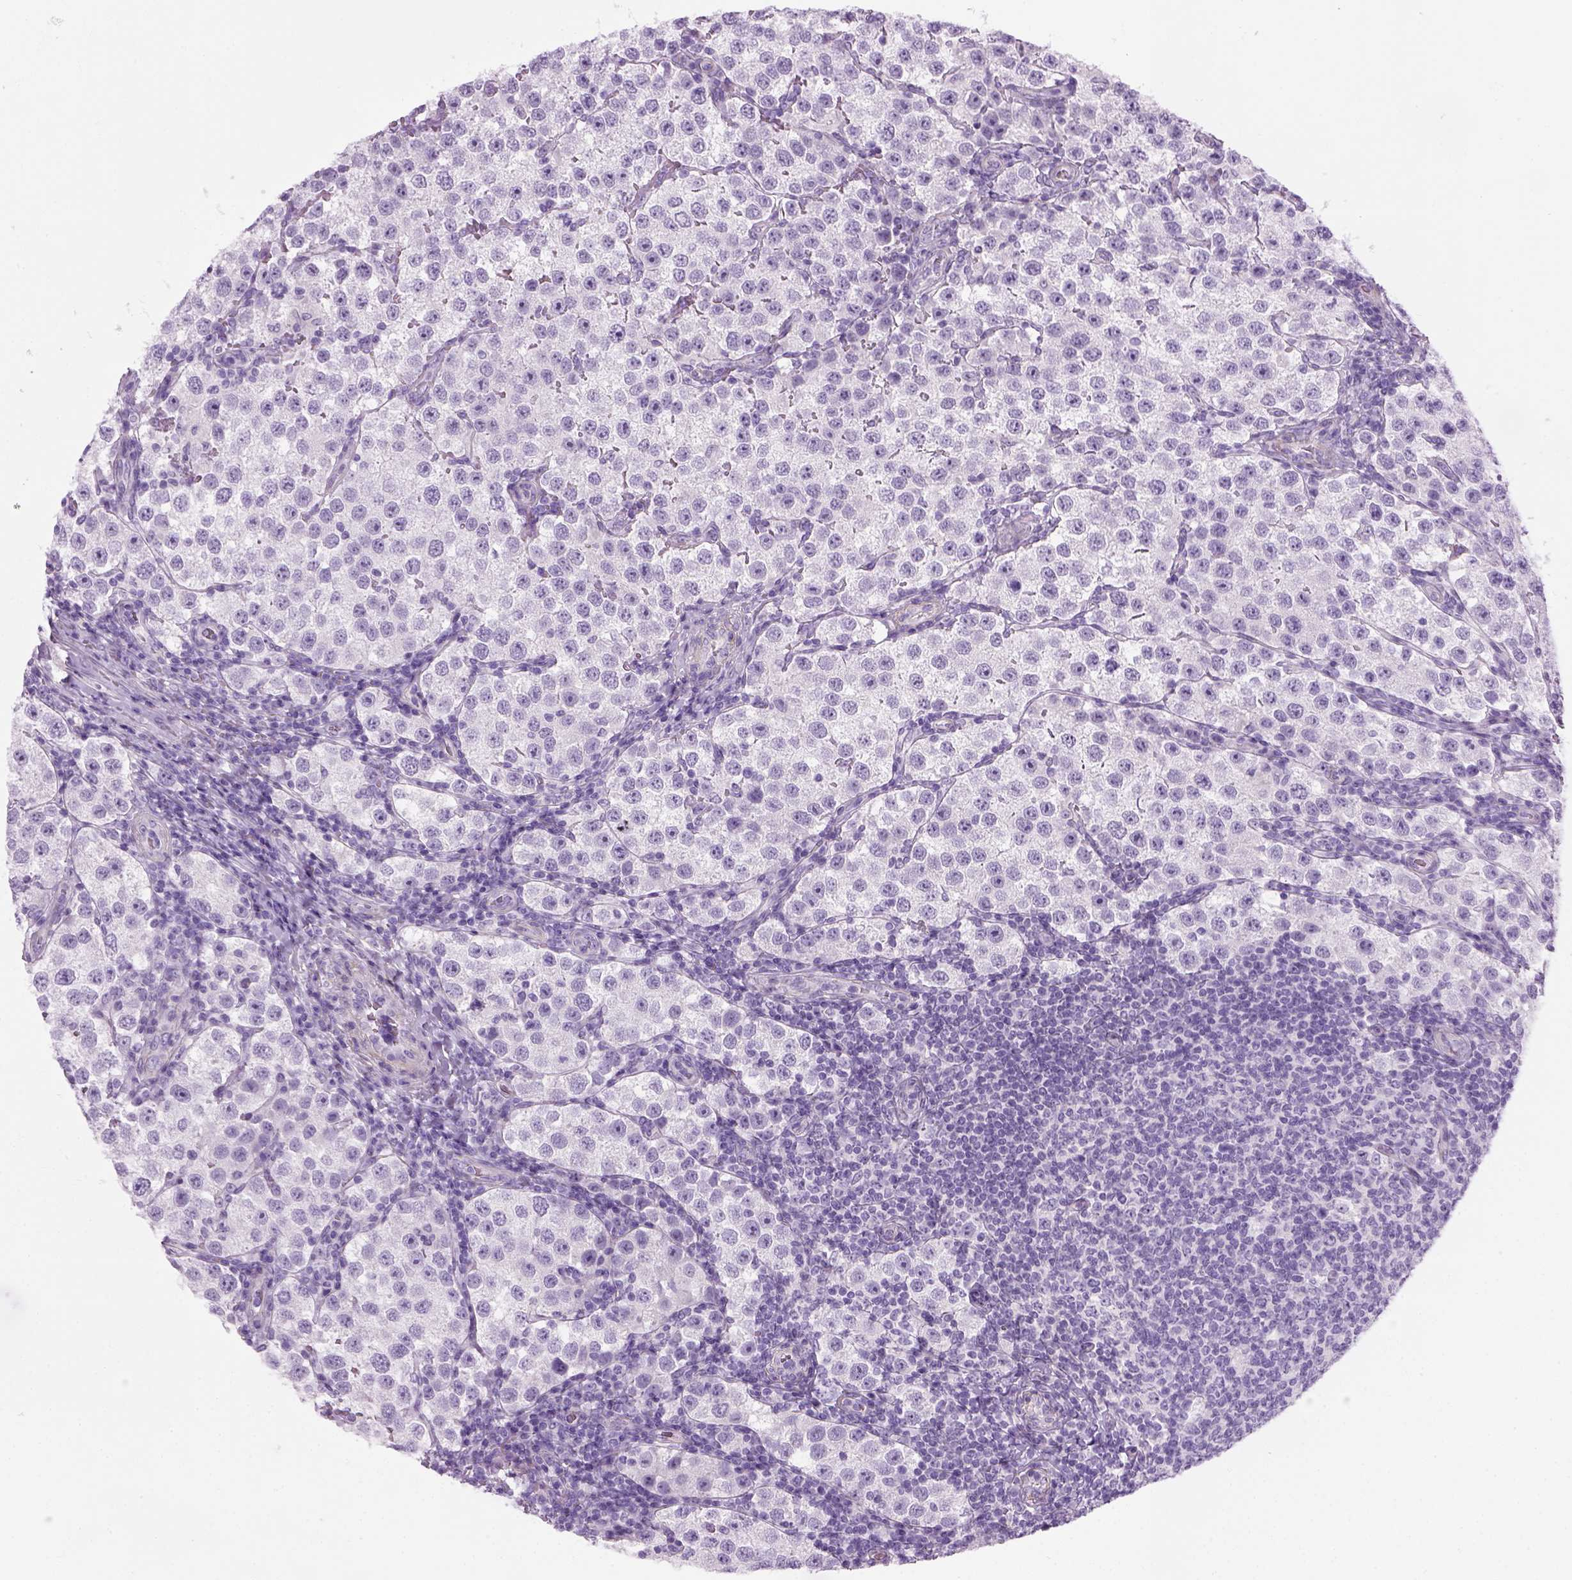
{"staining": {"intensity": "negative", "quantity": "none", "location": "none"}, "tissue": "testis cancer", "cell_type": "Tumor cells", "image_type": "cancer", "snomed": [{"axis": "morphology", "description": "Seminoma, NOS"}, {"axis": "topography", "description": "Testis"}], "caption": "Immunohistochemistry (IHC) histopathology image of neoplastic tissue: human testis cancer (seminoma) stained with DAB (3,3'-diaminobenzidine) demonstrates no significant protein positivity in tumor cells. (DAB IHC, high magnification).", "gene": "FAM161A", "patient": {"sex": "male", "age": 37}}